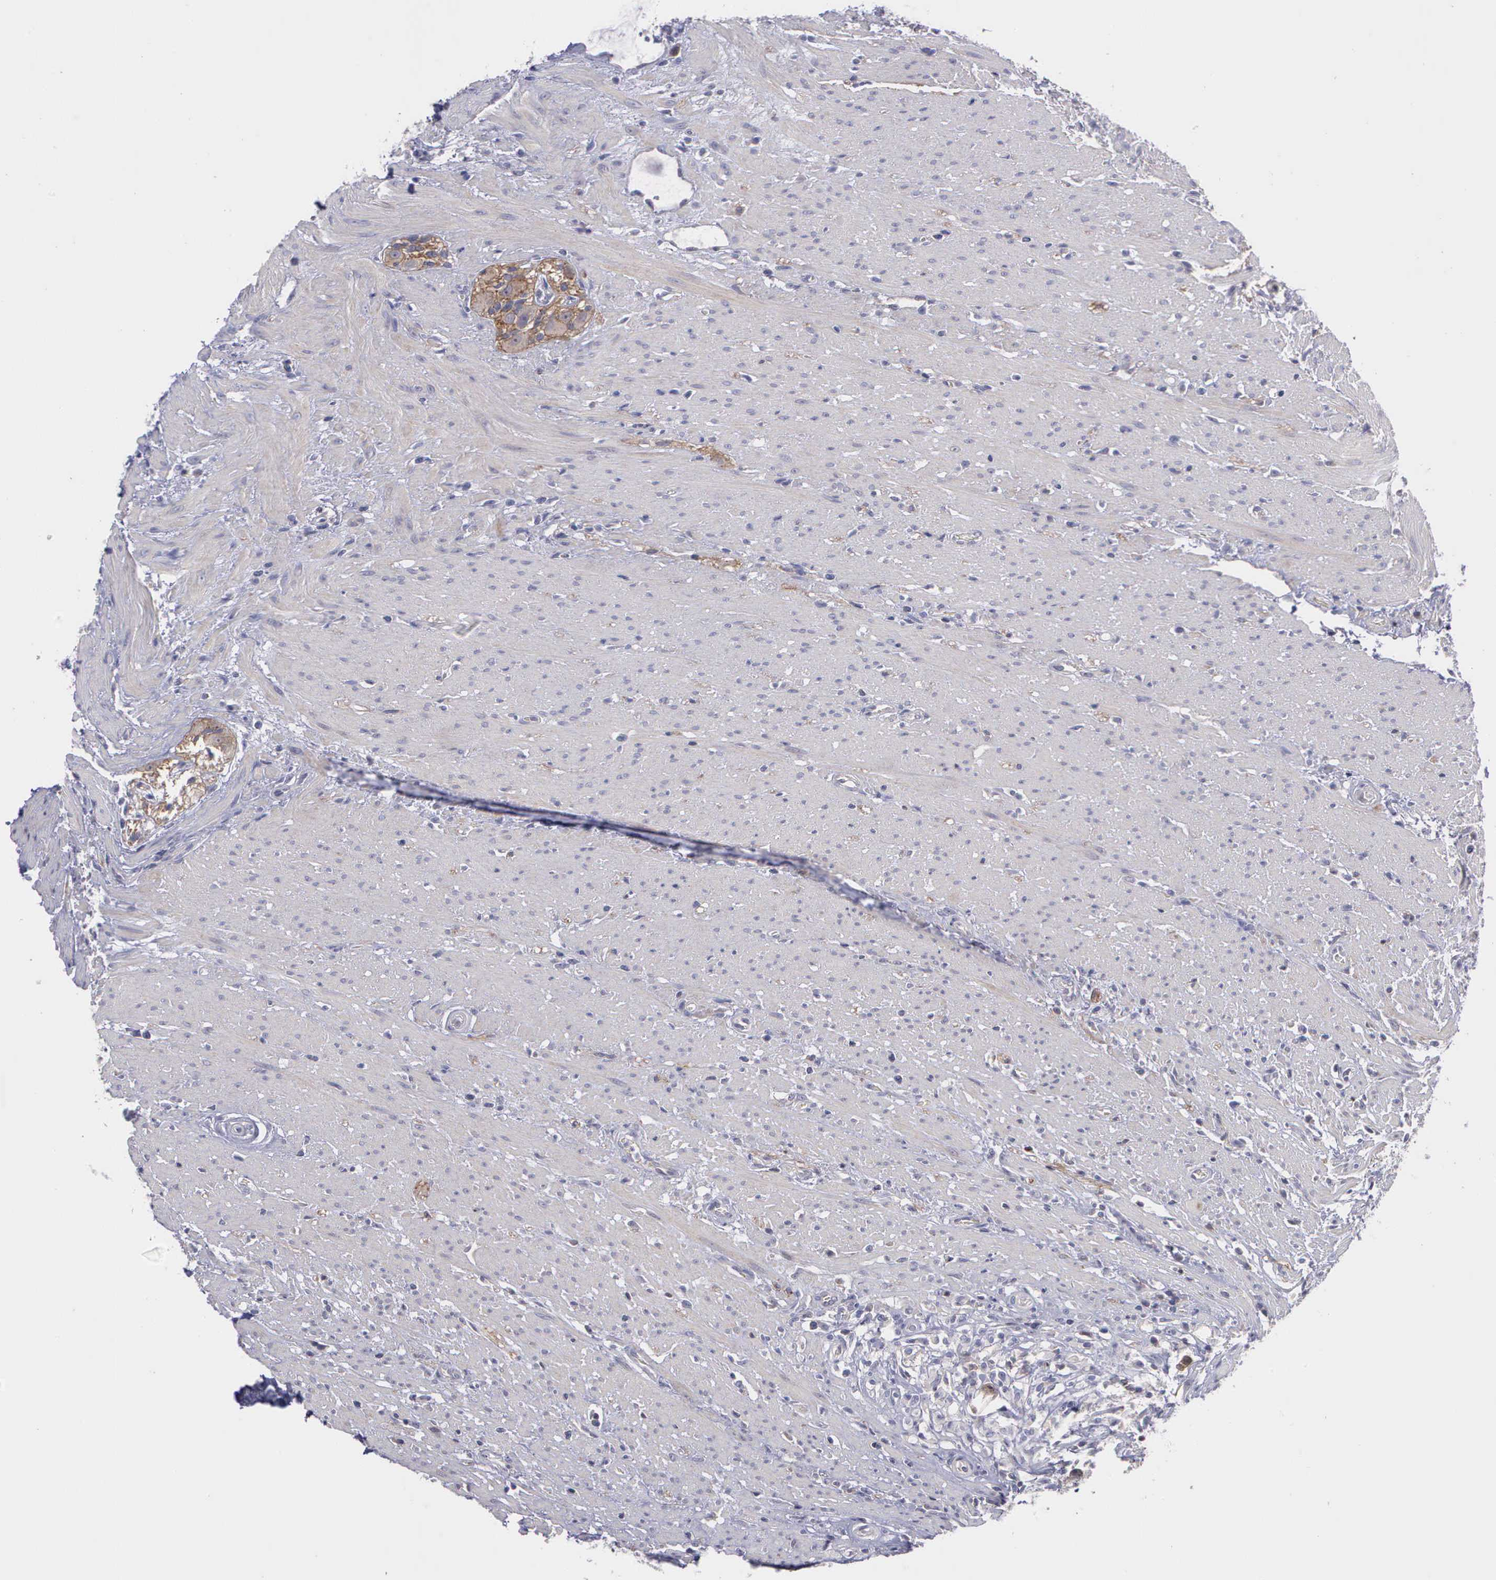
{"staining": {"intensity": "moderate", "quantity": ">75%", "location": "cytoplasmic/membranous,nuclear"}, "tissue": "colorectal cancer", "cell_type": "Tumor cells", "image_type": "cancer", "snomed": [{"axis": "morphology", "description": "Adenocarcinoma, NOS"}, {"axis": "topography", "description": "Rectum"}], "caption": "Colorectal cancer tissue reveals moderate cytoplasmic/membranous and nuclear staining in approximately >75% of tumor cells, visualized by immunohistochemistry. Immunohistochemistry stains the protein in brown and the nuclei are stained blue.", "gene": "MICAL3", "patient": {"sex": "male", "age": 53}}